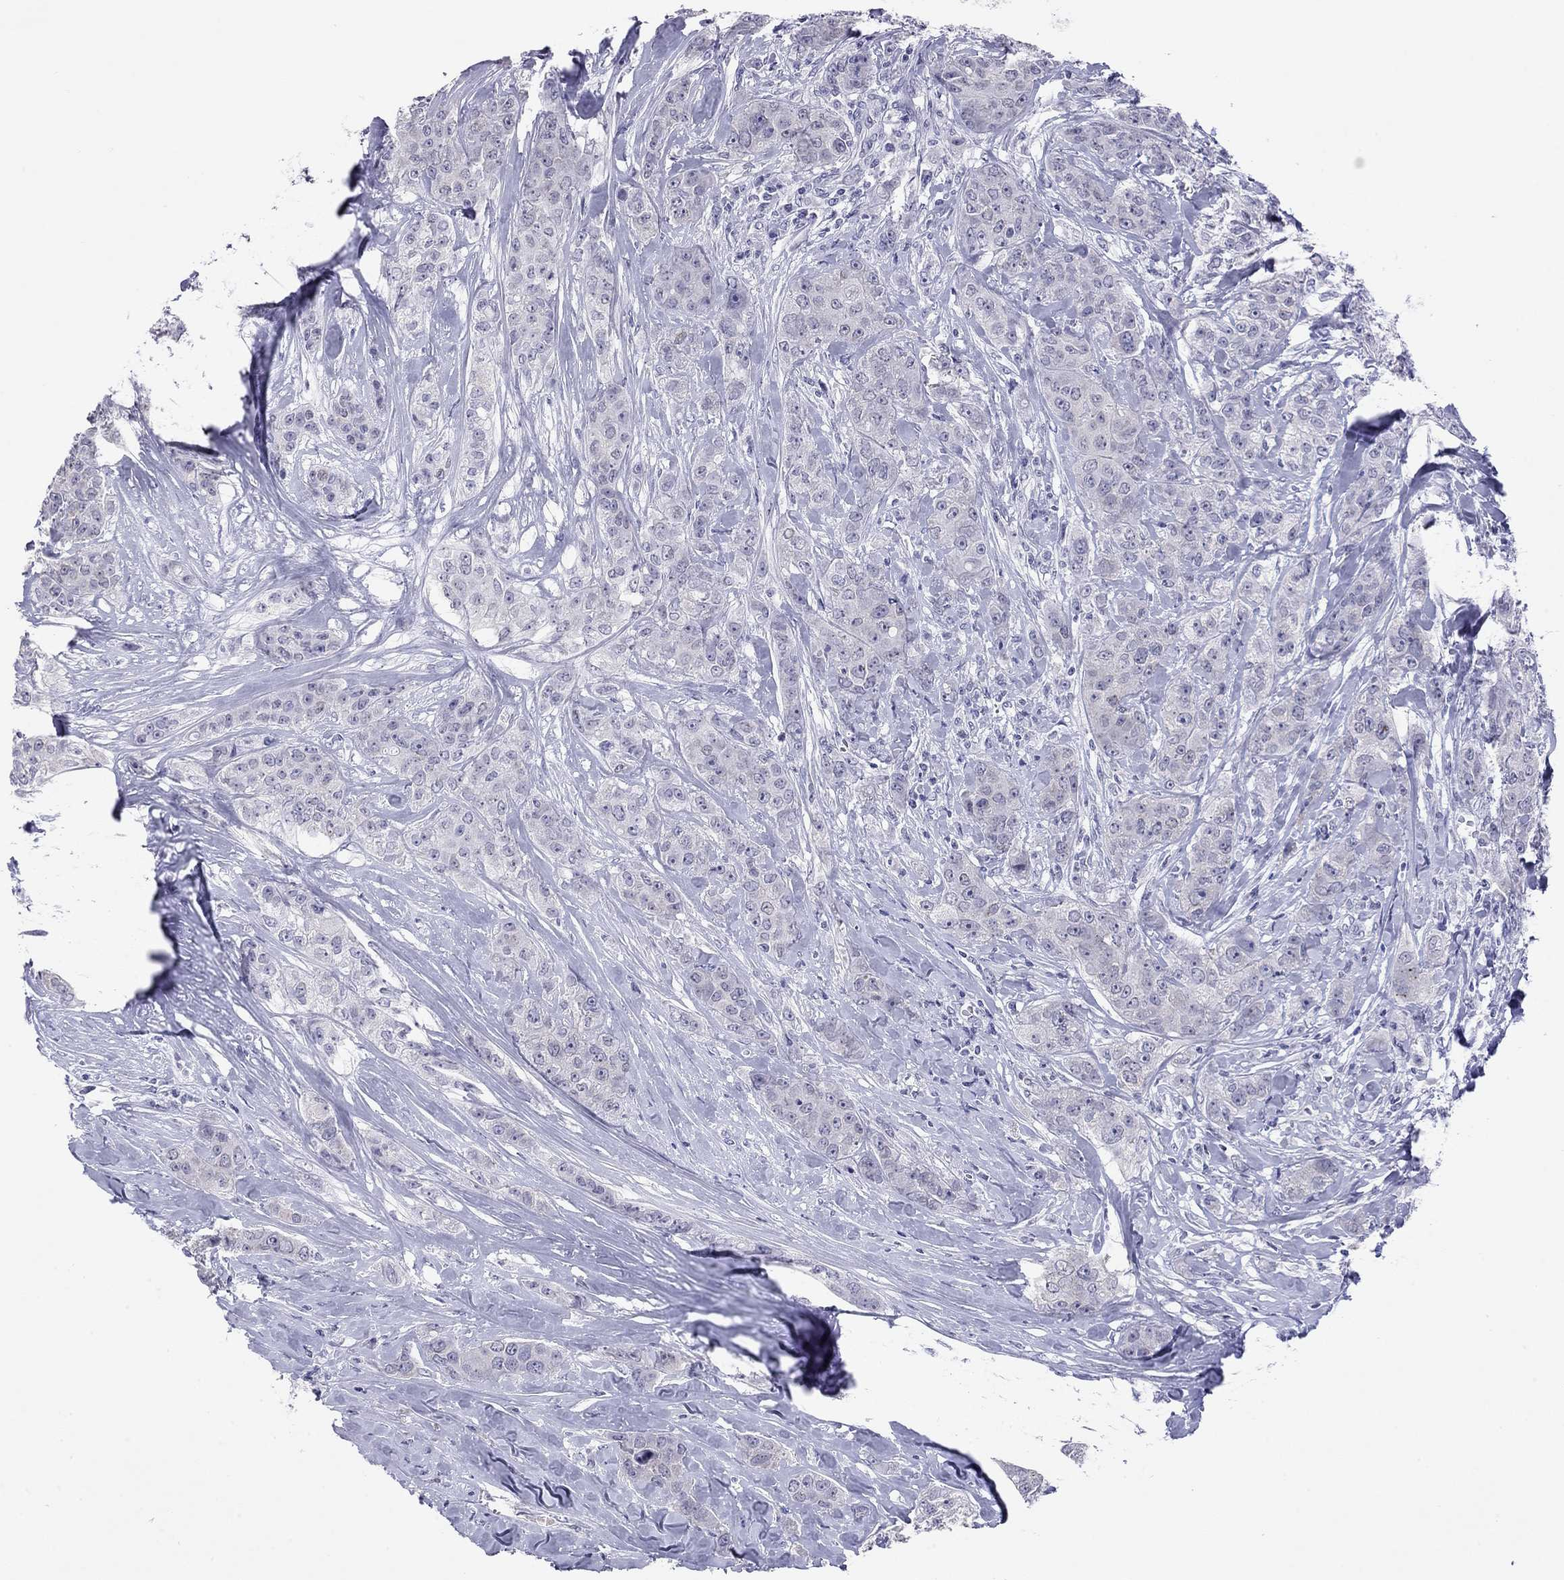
{"staining": {"intensity": "negative", "quantity": "none", "location": "none"}, "tissue": "breast cancer", "cell_type": "Tumor cells", "image_type": "cancer", "snomed": [{"axis": "morphology", "description": "Duct carcinoma"}, {"axis": "topography", "description": "Breast"}], "caption": "Histopathology image shows no significant protein expression in tumor cells of breast cancer. Nuclei are stained in blue.", "gene": "ARMC12", "patient": {"sex": "female", "age": 43}}